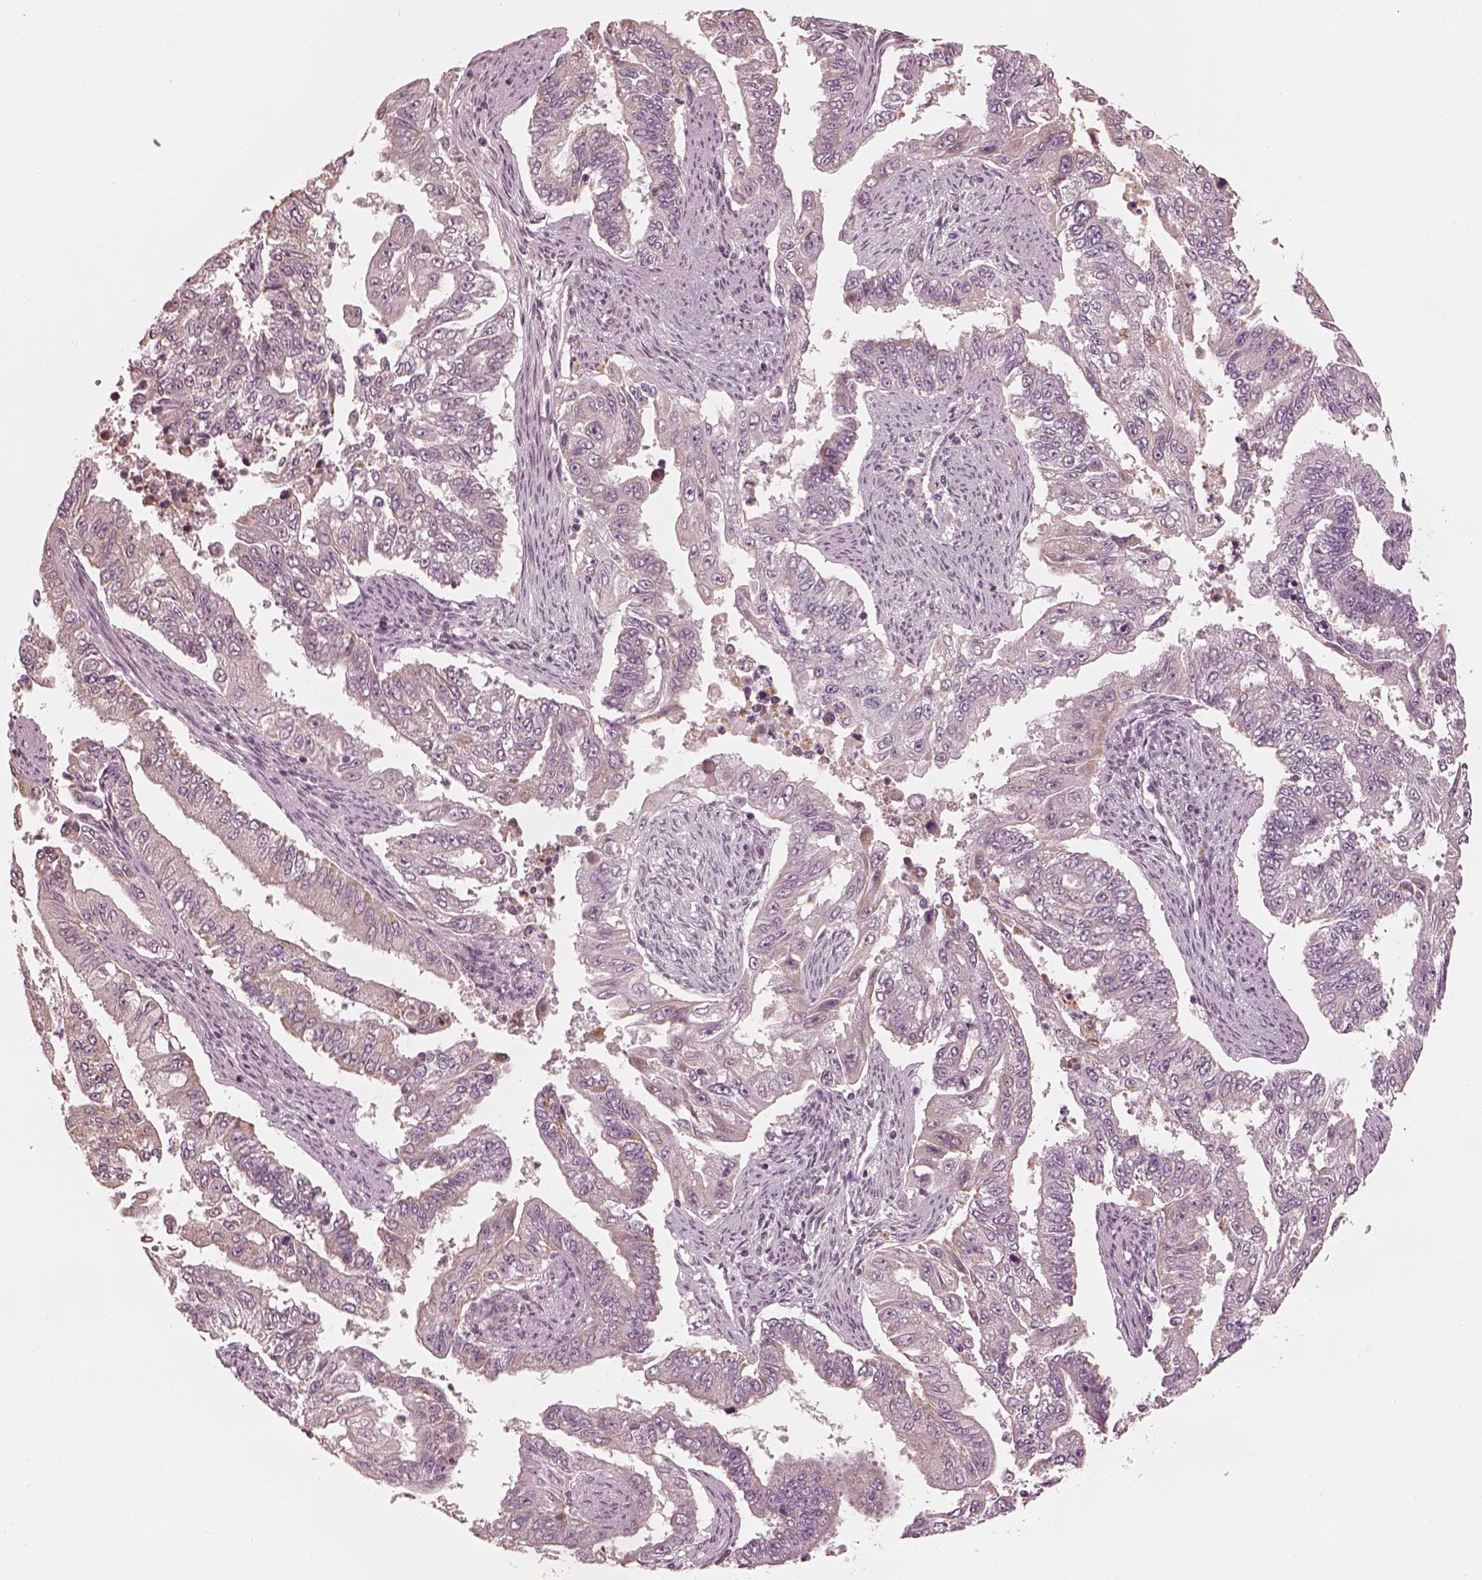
{"staining": {"intensity": "negative", "quantity": "none", "location": "none"}, "tissue": "endometrial cancer", "cell_type": "Tumor cells", "image_type": "cancer", "snomed": [{"axis": "morphology", "description": "Adenocarcinoma, NOS"}, {"axis": "topography", "description": "Uterus"}], "caption": "High power microscopy histopathology image of an immunohistochemistry micrograph of endometrial cancer (adenocarcinoma), revealing no significant positivity in tumor cells.", "gene": "IQCB1", "patient": {"sex": "female", "age": 59}}